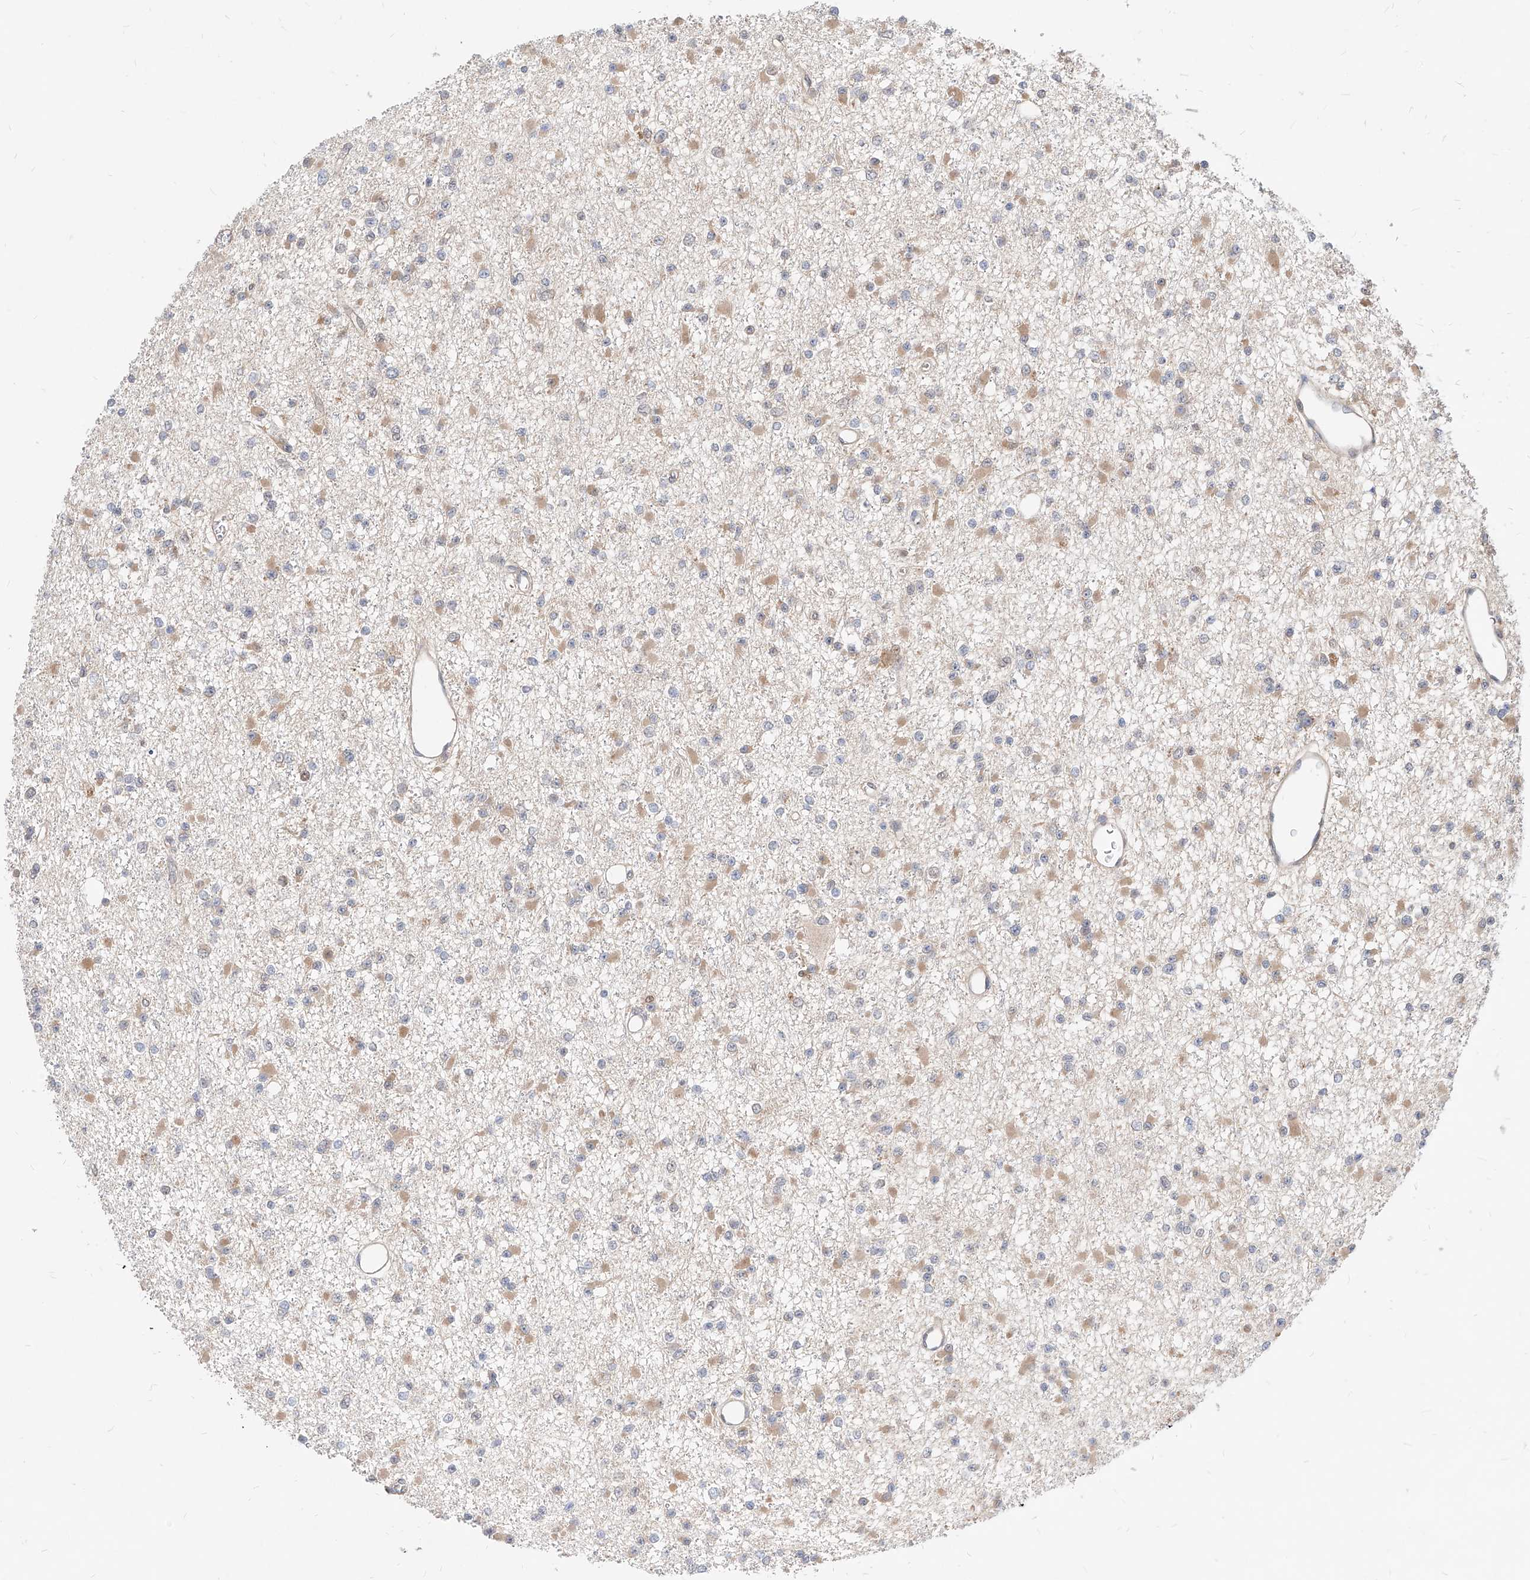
{"staining": {"intensity": "negative", "quantity": "none", "location": "none"}, "tissue": "glioma", "cell_type": "Tumor cells", "image_type": "cancer", "snomed": [{"axis": "morphology", "description": "Glioma, malignant, Low grade"}, {"axis": "topography", "description": "Brain"}], "caption": "Human malignant glioma (low-grade) stained for a protein using immunohistochemistry shows no staining in tumor cells.", "gene": "TSNAX", "patient": {"sex": "female", "age": 22}}